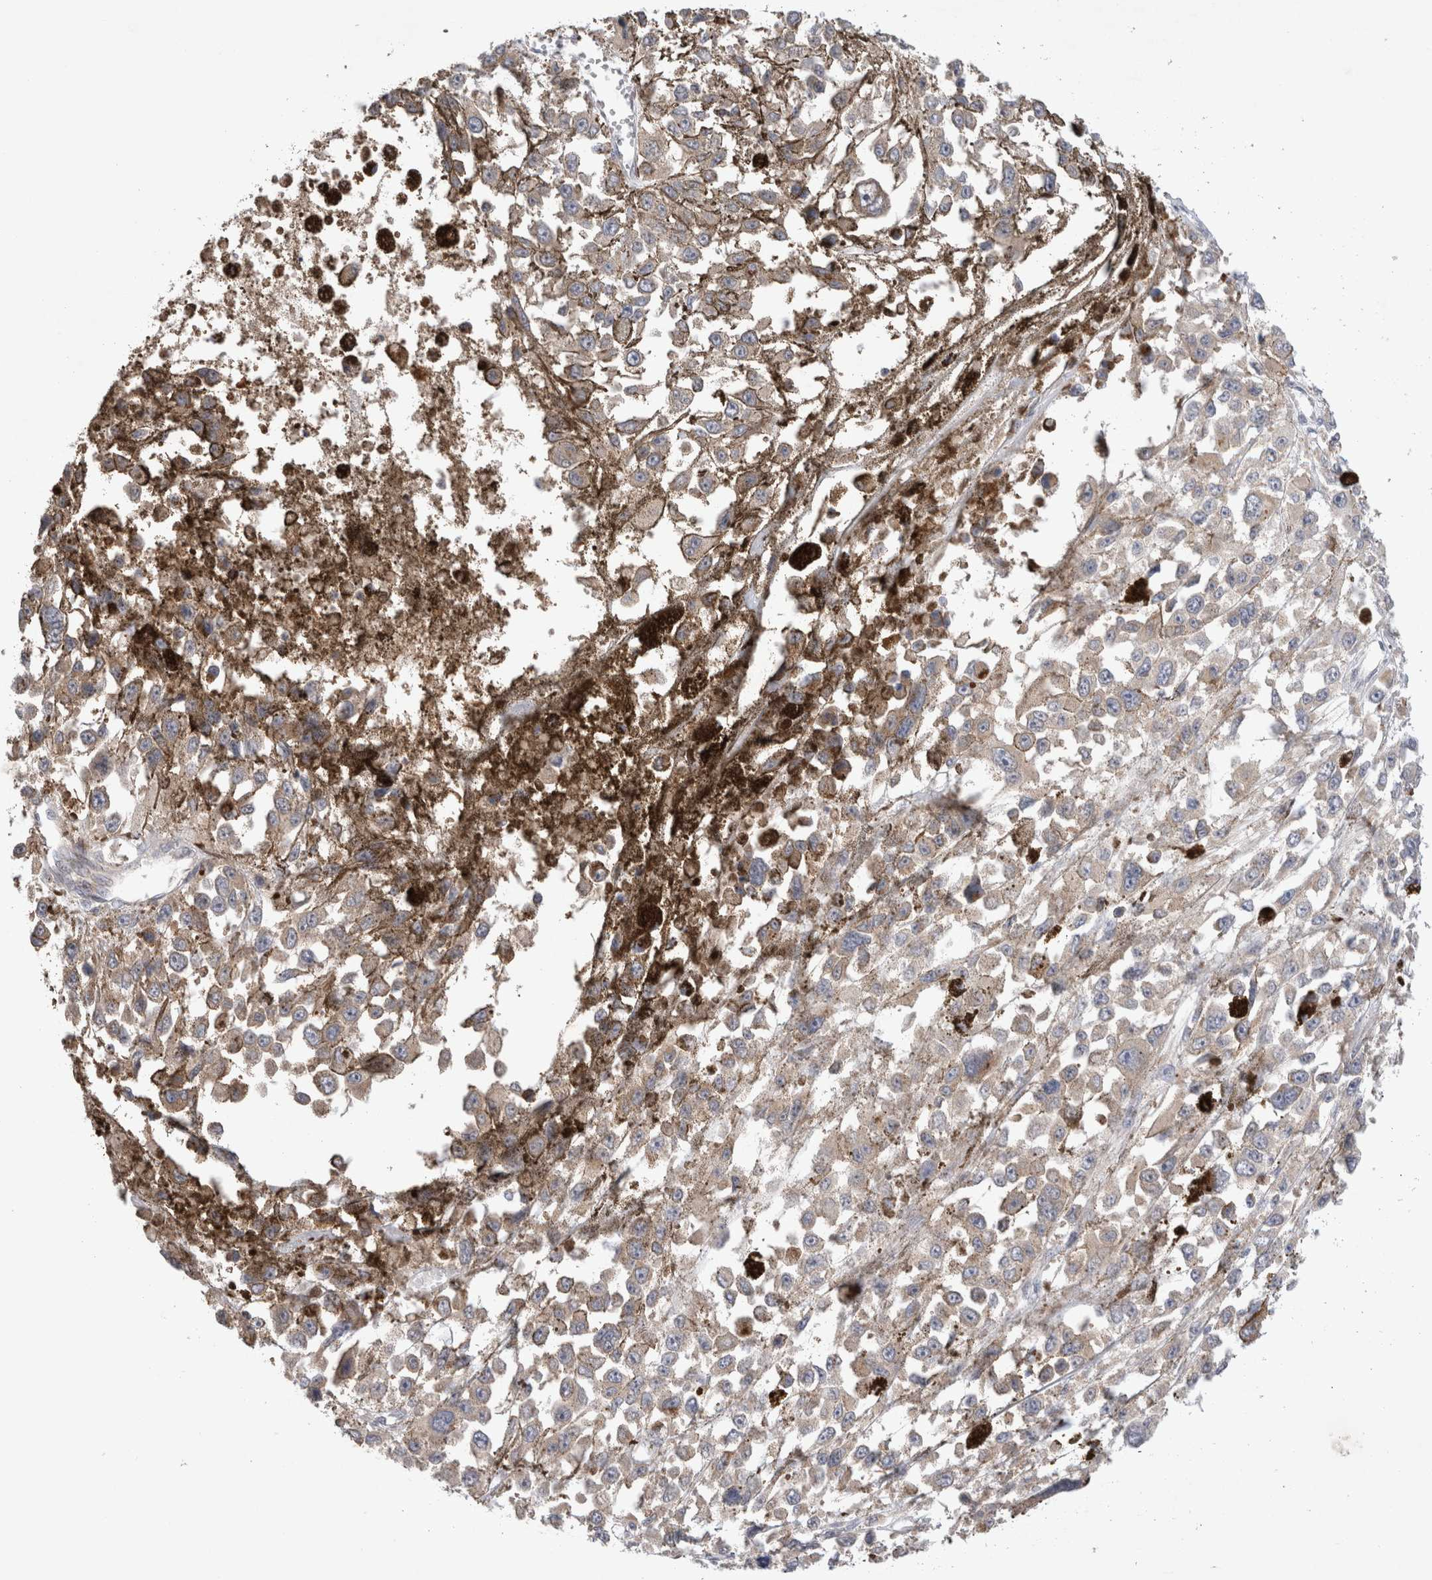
{"staining": {"intensity": "negative", "quantity": "none", "location": "none"}, "tissue": "melanoma", "cell_type": "Tumor cells", "image_type": "cancer", "snomed": [{"axis": "morphology", "description": "Malignant melanoma, Metastatic site"}, {"axis": "topography", "description": "Lymph node"}], "caption": "Tumor cells show no significant expression in melanoma.", "gene": "IFT74", "patient": {"sex": "male", "age": 59}}